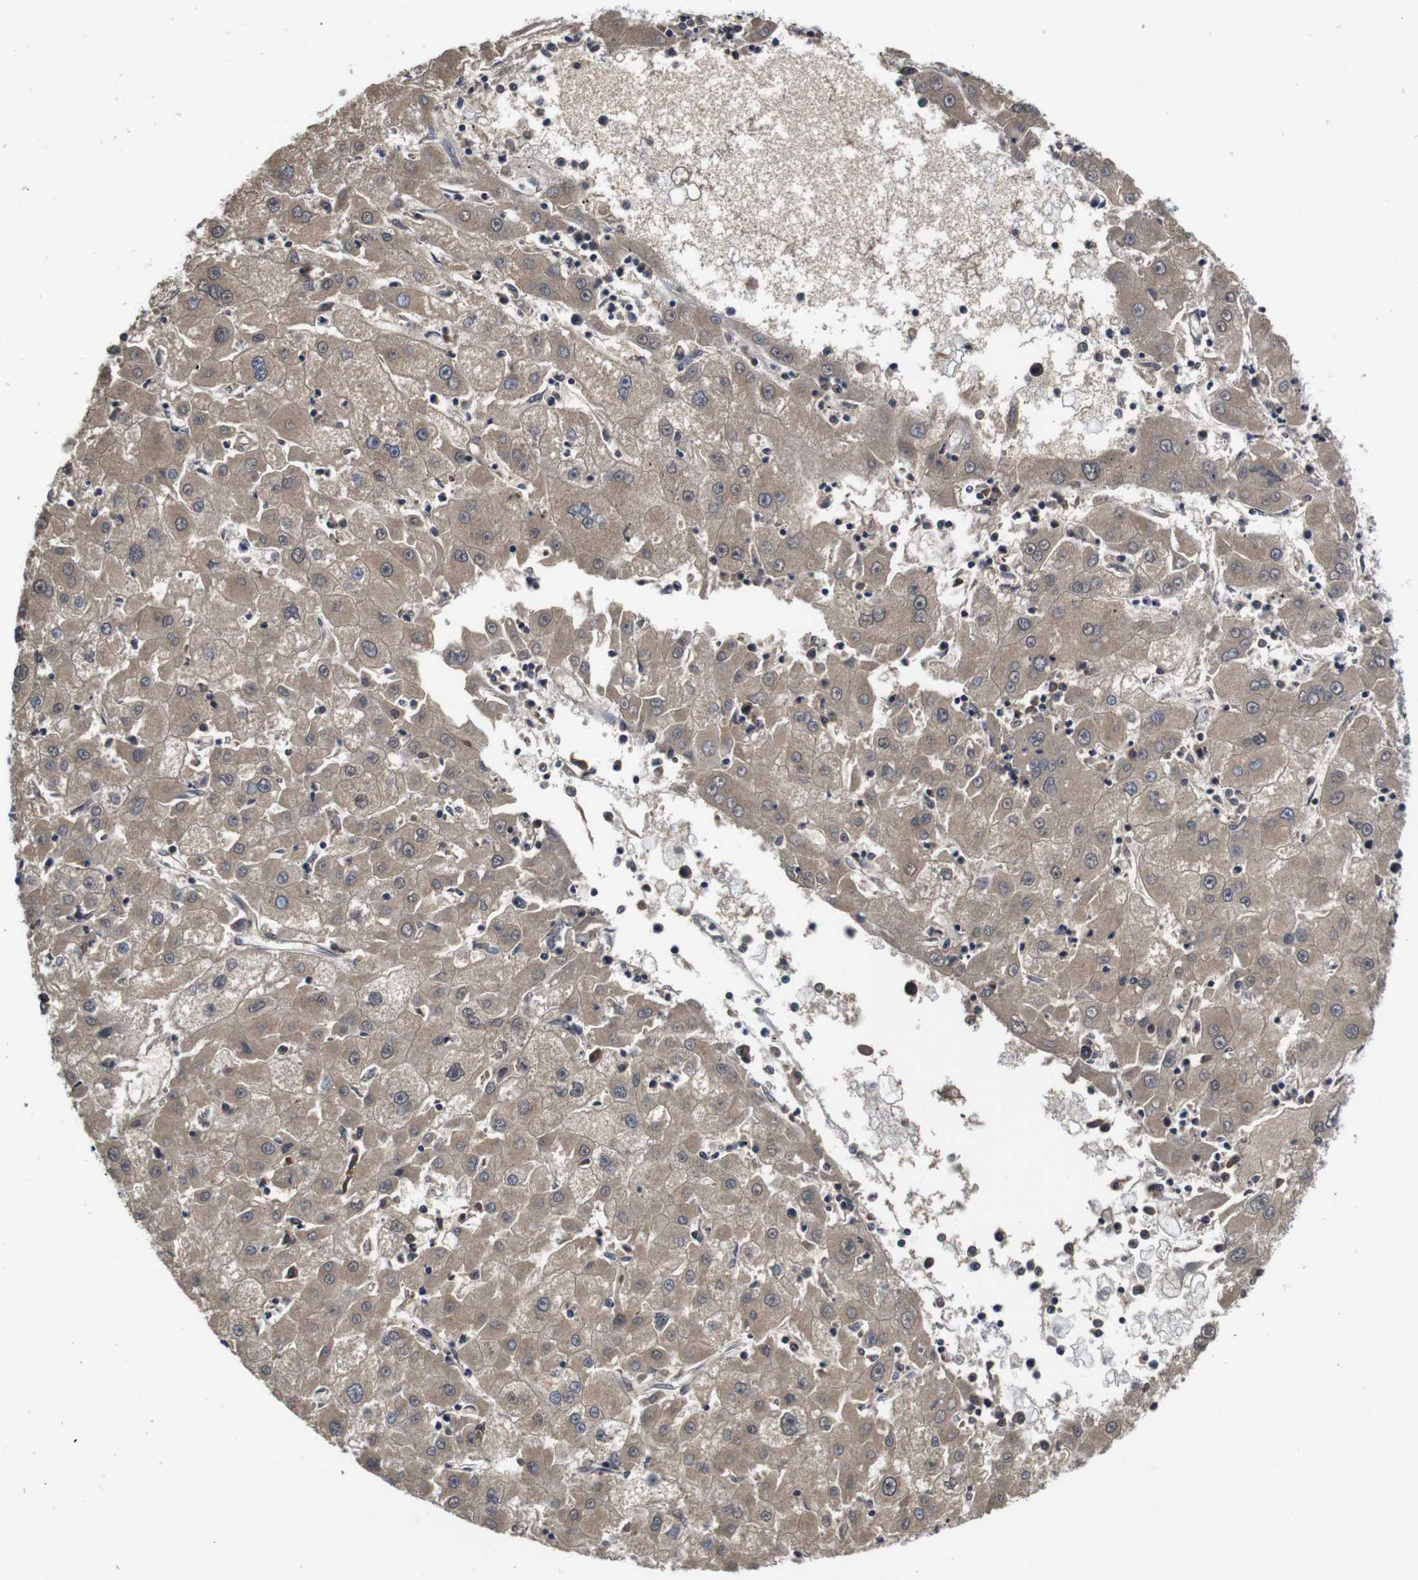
{"staining": {"intensity": "weak", "quantity": ">75%", "location": "cytoplasmic/membranous"}, "tissue": "liver cancer", "cell_type": "Tumor cells", "image_type": "cancer", "snomed": [{"axis": "morphology", "description": "Carcinoma, Hepatocellular, NOS"}, {"axis": "topography", "description": "Liver"}], "caption": "Immunohistochemistry image of hepatocellular carcinoma (liver) stained for a protein (brown), which reveals low levels of weak cytoplasmic/membranous expression in about >75% of tumor cells.", "gene": "ZBTB46", "patient": {"sex": "male", "age": 72}}